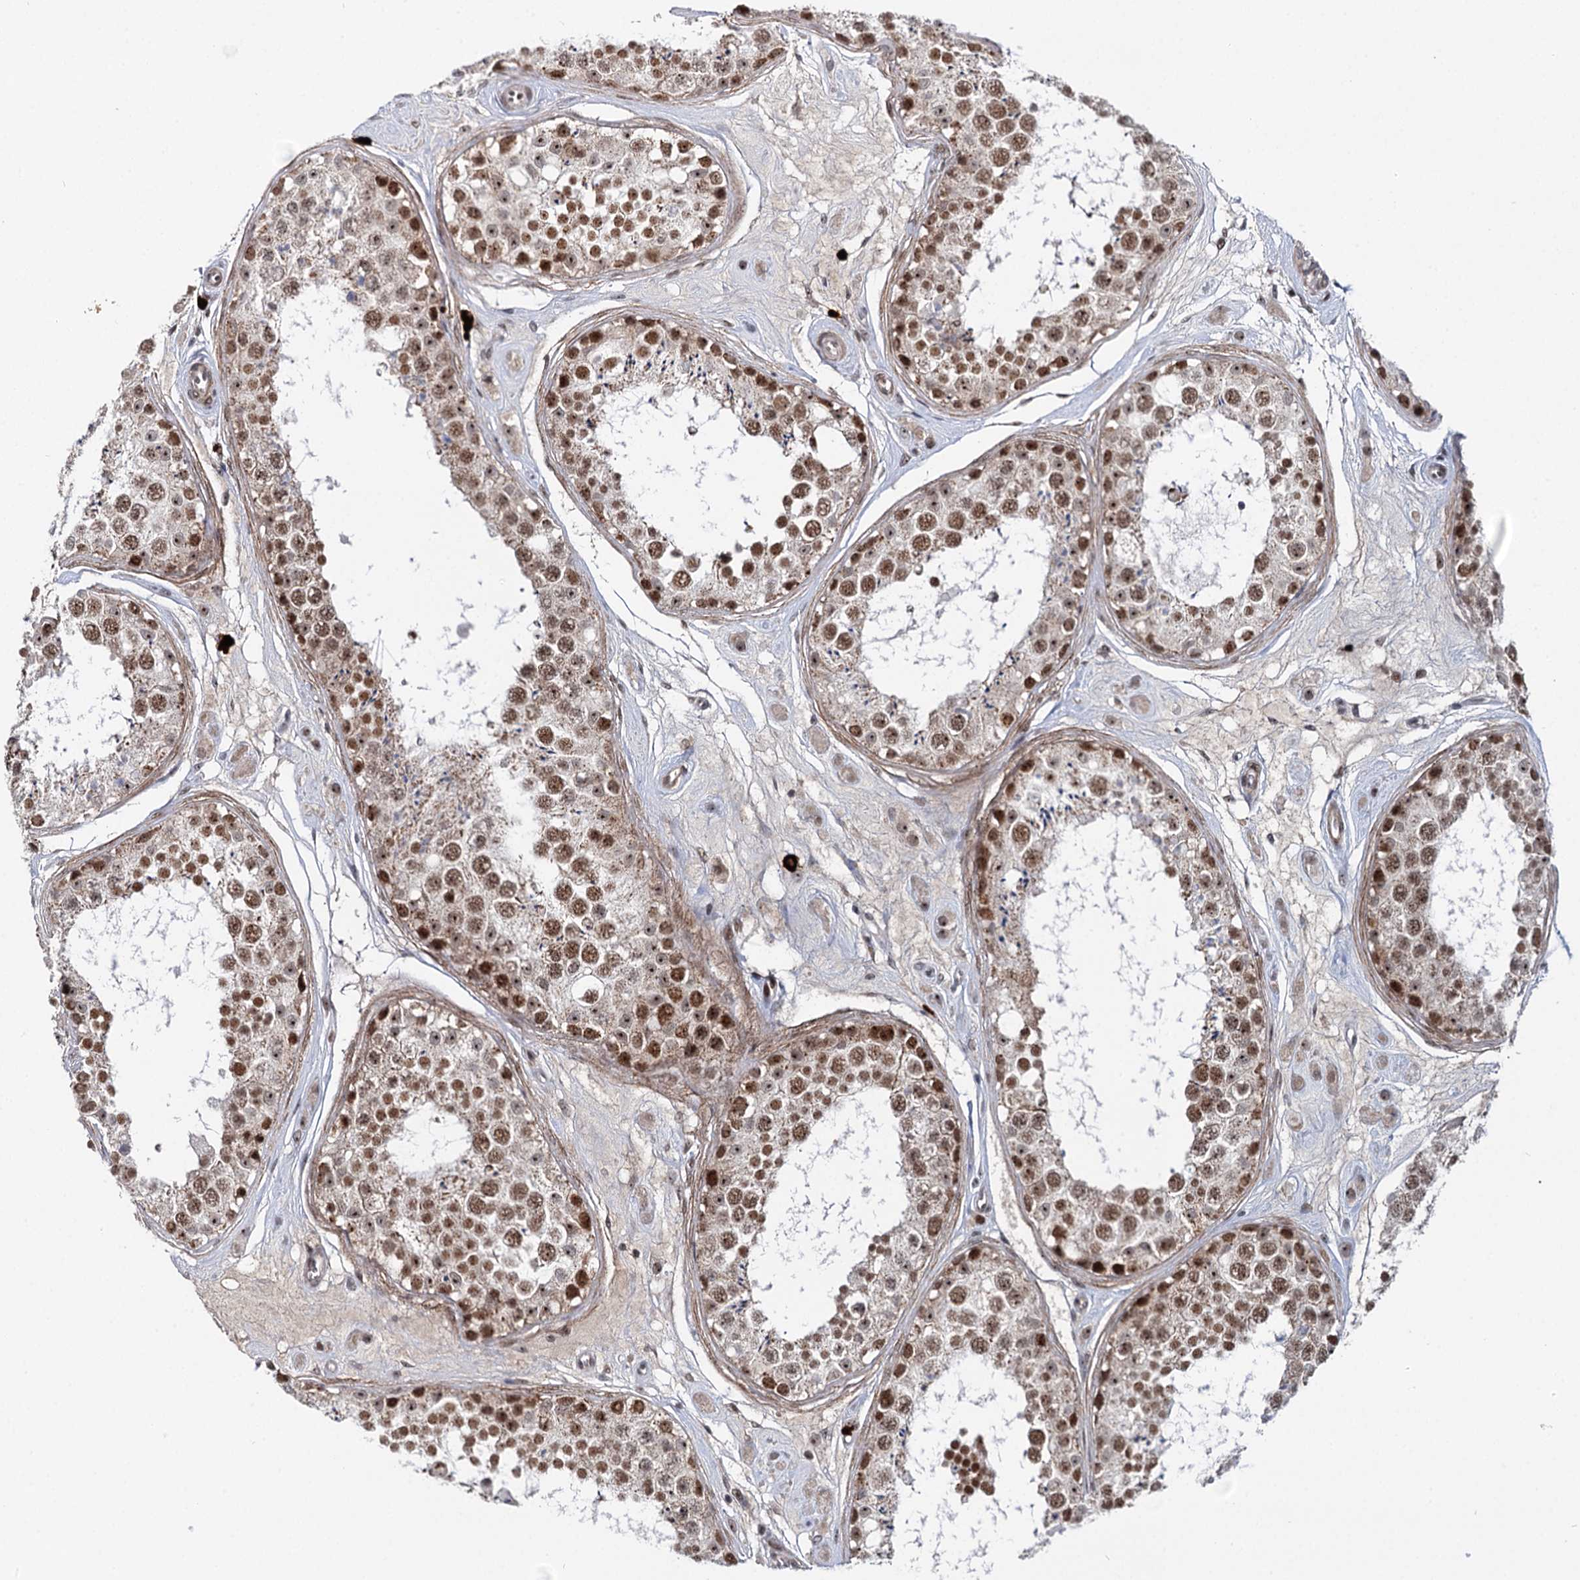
{"staining": {"intensity": "strong", "quantity": ">75%", "location": "nuclear"}, "tissue": "testis", "cell_type": "Cells in seminiferous ducts", "image_type": "normal", "snomed": [{"axis": "morphology", "description": "Normal tissue, NOS"}, {"axis": "topography", "description": "Testis"}], "caption": "Human testis stained with a protein marker demonstrates strong staining in cells in seminiferous ducts.", "gene": "BUD13", "patient": {"sex": "male", "age": 25}}